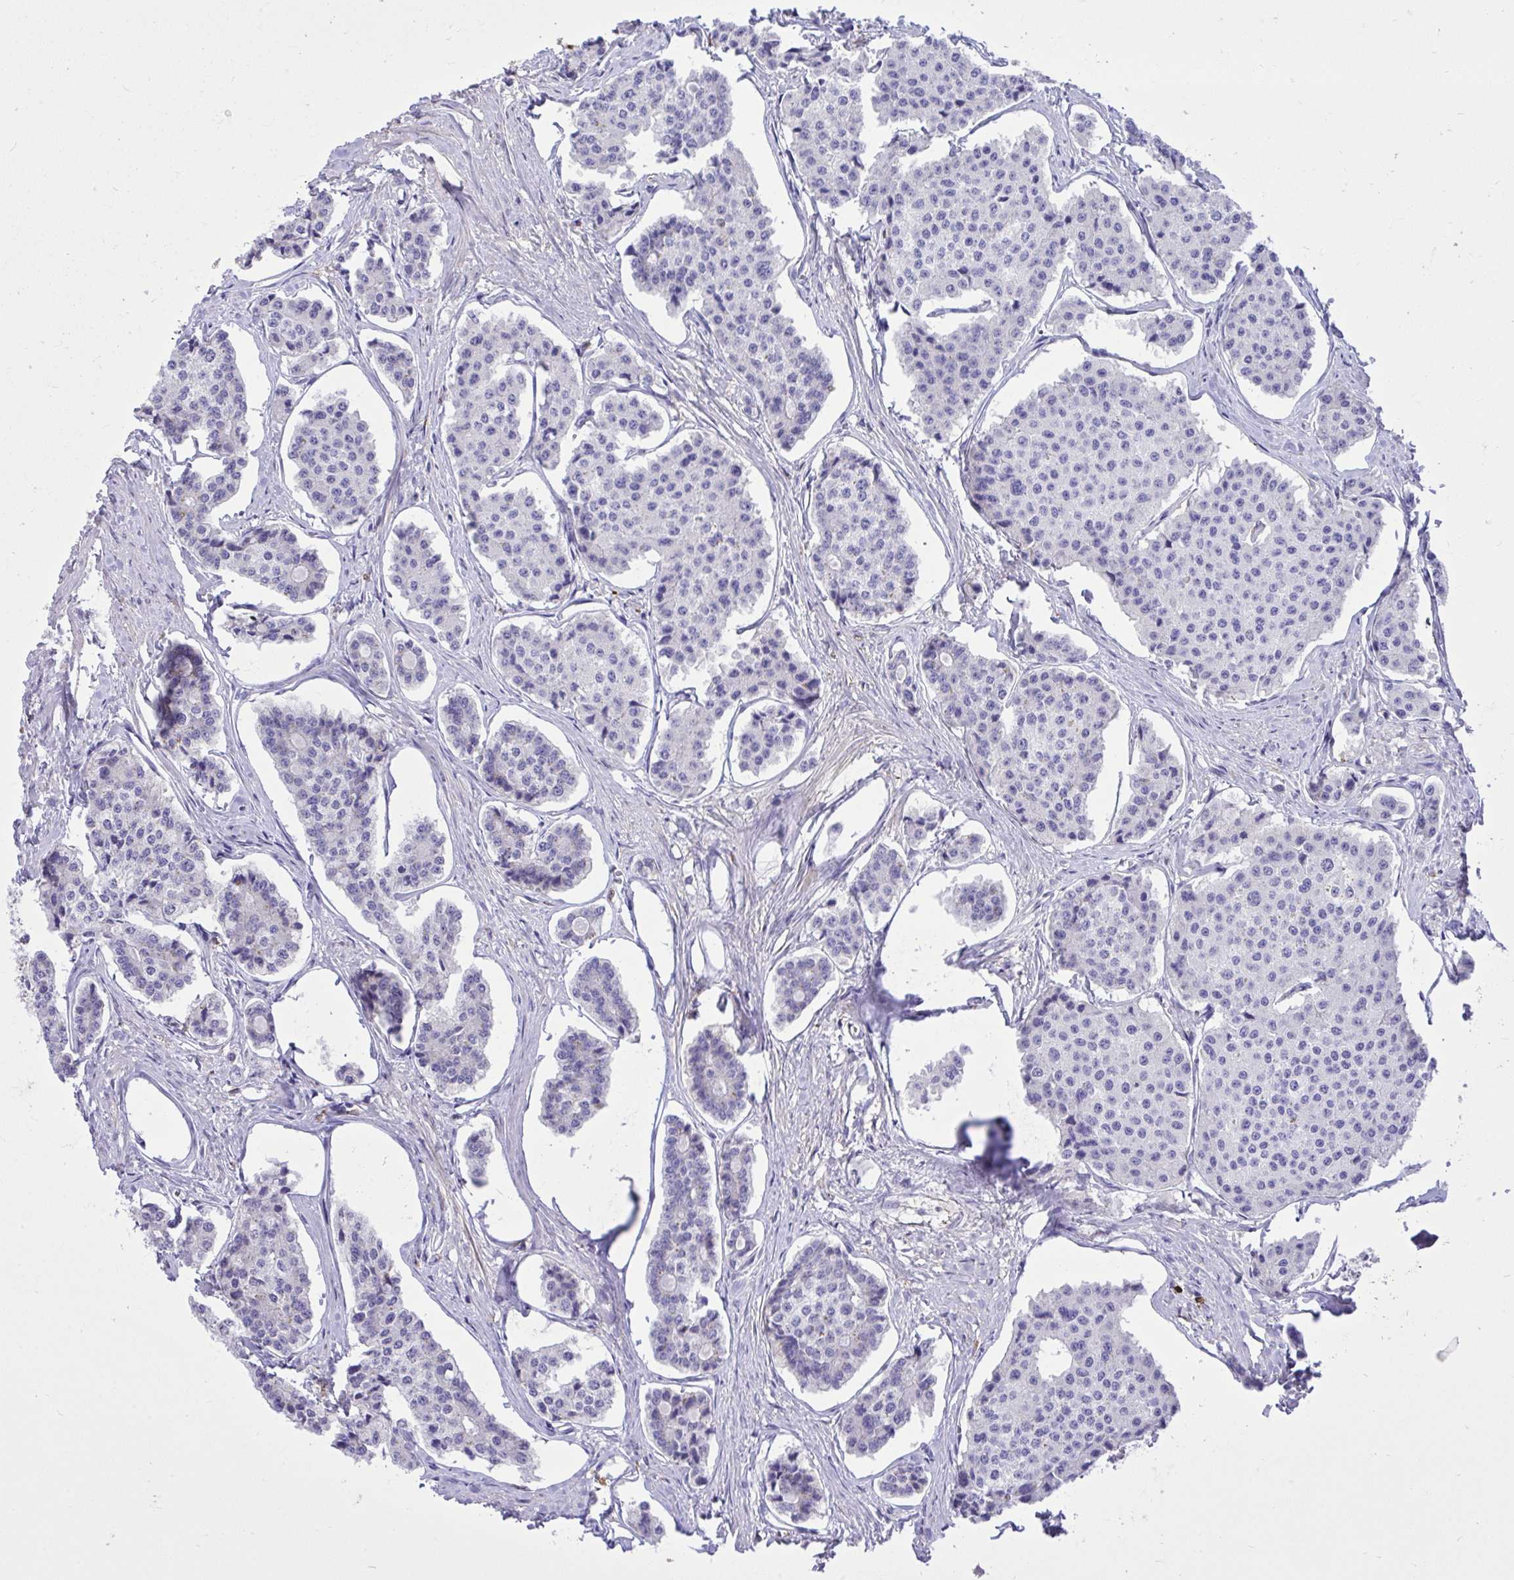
{"staining": {"intensity": "negative", "quantity": "none", "location": "none"}, "tissue": "carcinoid", "cell_type": "Tumor cells", "image_type": "cancer", "snomed": [{"axis": "morphology", "description": "Carcinoid, malignant, NOS"}, {"axis": "topography", "description": "Small intestine"}], "caption": "Human malignant carcinoid stained for a protein using immunohistochemistry demonstrates no staining in tumor cells.", "gene": "TLR7", "patient": {"sex": "female", "age": 65}}